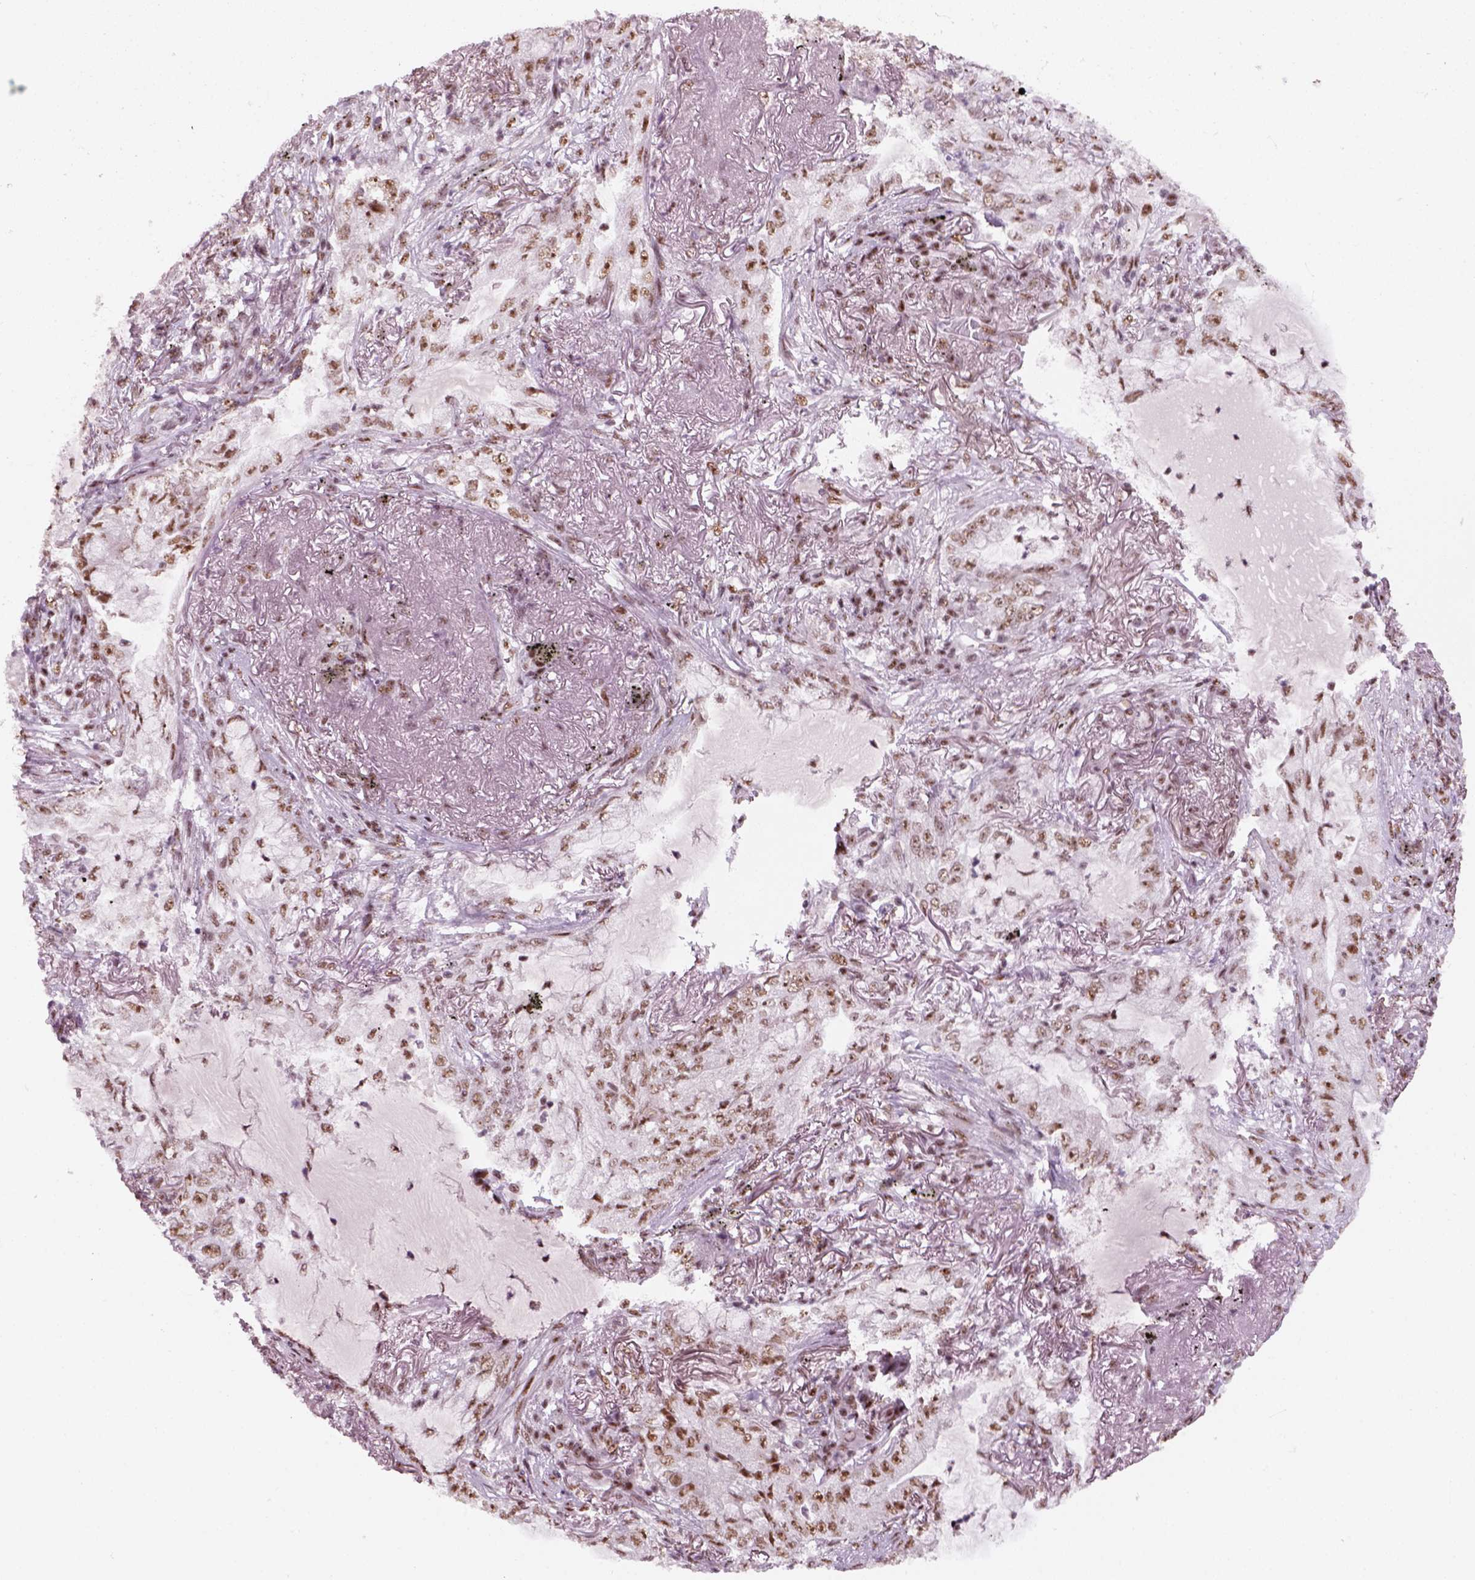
{"staining": {"intensity": "moderate", "quantity": ">75%", "location": "nuclear"}, "tissue": "lung cancer", "cell_type": "Tumor cells", "image_type": "cancer", "snomed": [{"axis": "morphology", "description": "Adenocarcinoma, NOS"}, {"axis": "topography", "description": "Lung"}], "caption": "Lung cancer tissue demonstrates moderate nuclear staining in about >75% of tumor cells", "gene": "GTF2F1", "patient": {"sex": "female", "age": 73}}